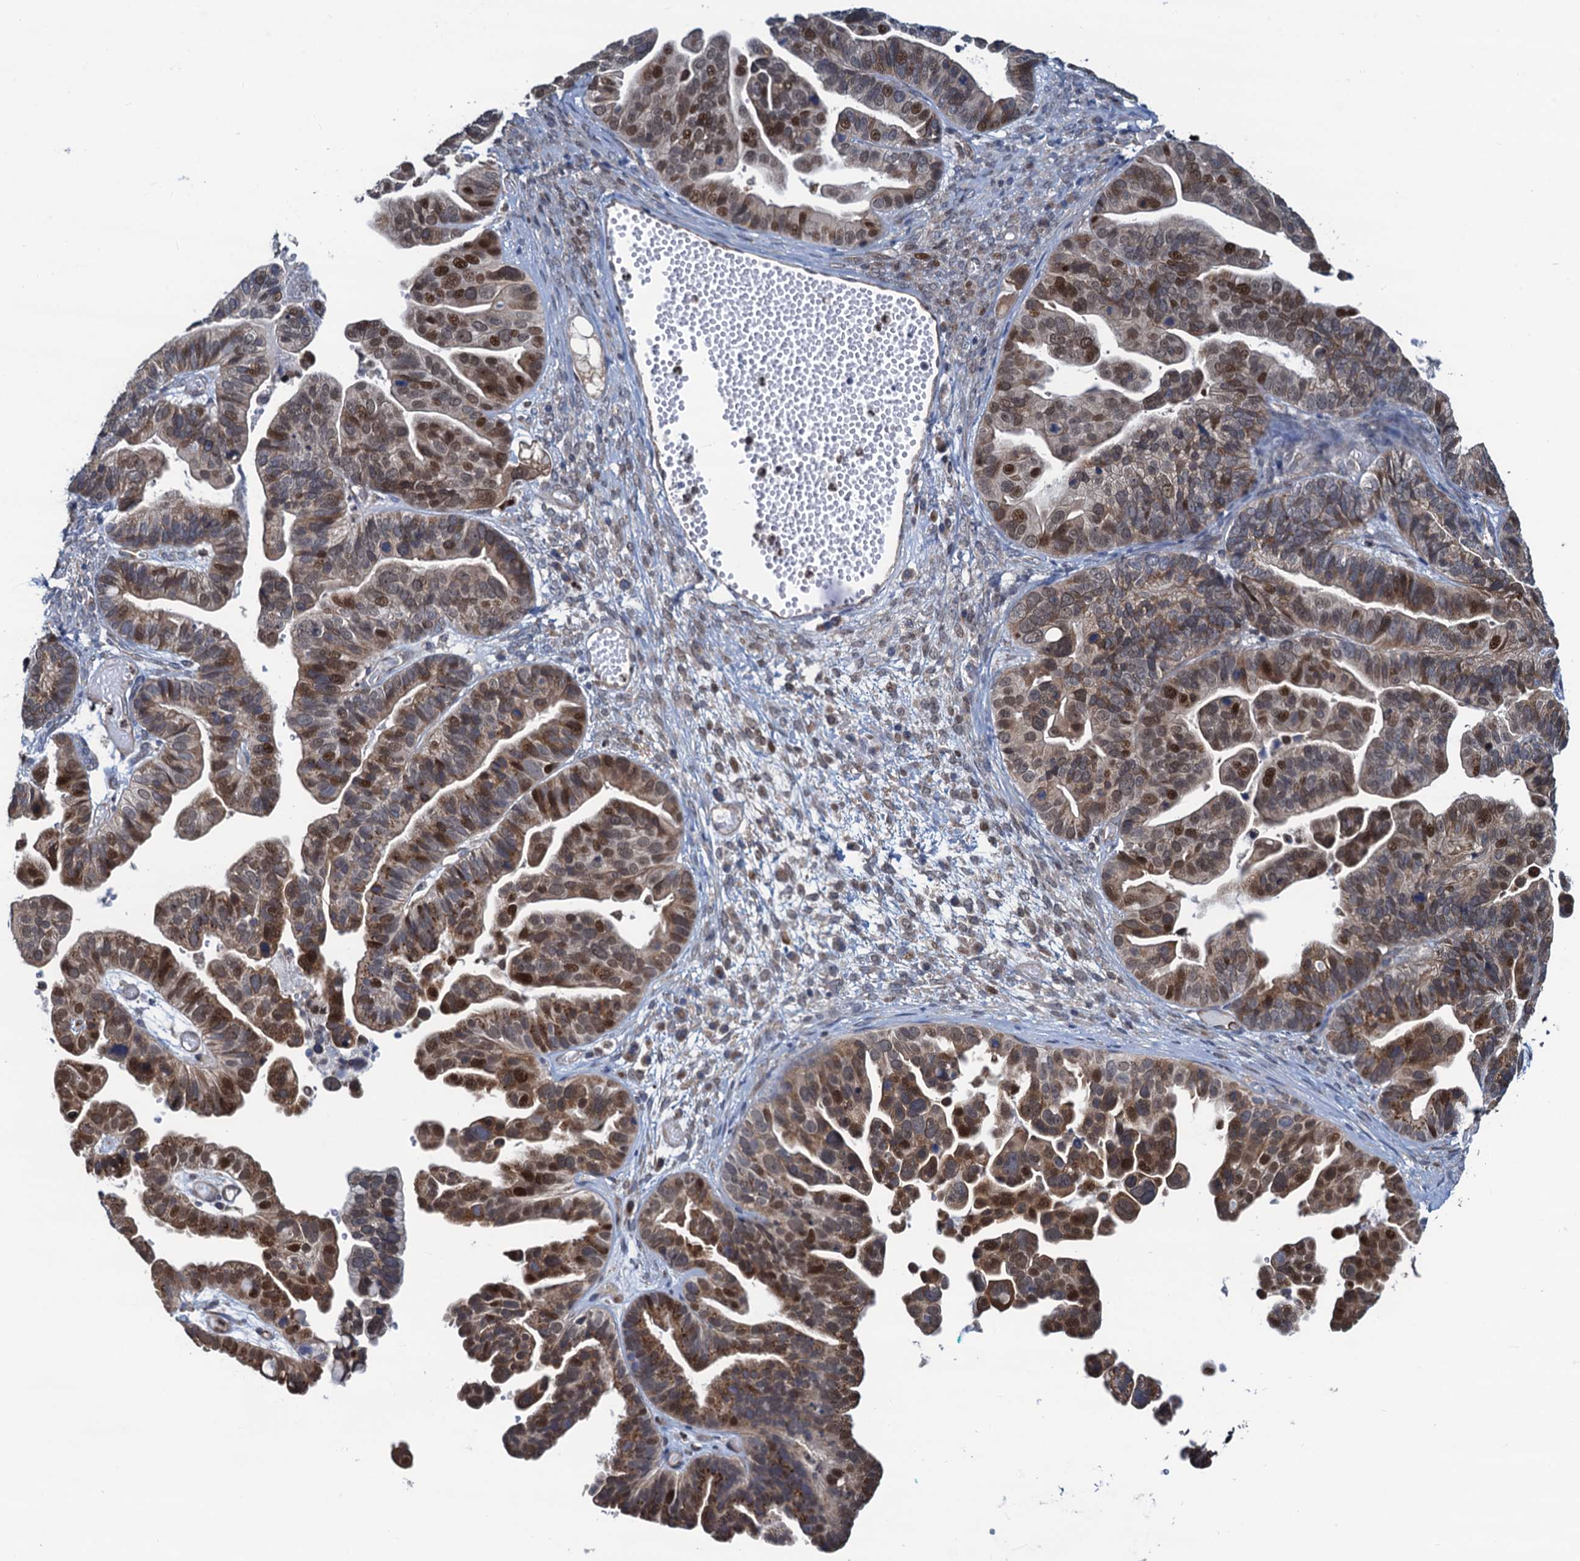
{"staining": {"intensity": "moderate", "quantity": "25%-75%", "location": "cytoplasmic/membranous,nuclear"}, "tissue": "ovarian cancer", "cell_type": "Tumor cells", "image_type": "cancer", "snomed": [{"axis": "morphology", "description": "Cystadenocarcinoma, serous, NOS"}, {"axis": "topography", "description": "Ovary"}], "caption": "IHC micrograph of ovarian serous cystadenocarcinoma stained for a protein (brown), which reveals medium levels of moderate cytoplasmic/membranous and nuclear positivity in approximately 25%-75% of tumor cells.", "gene": "RNF125", "patient": {"sex": "female", "age": 56}}